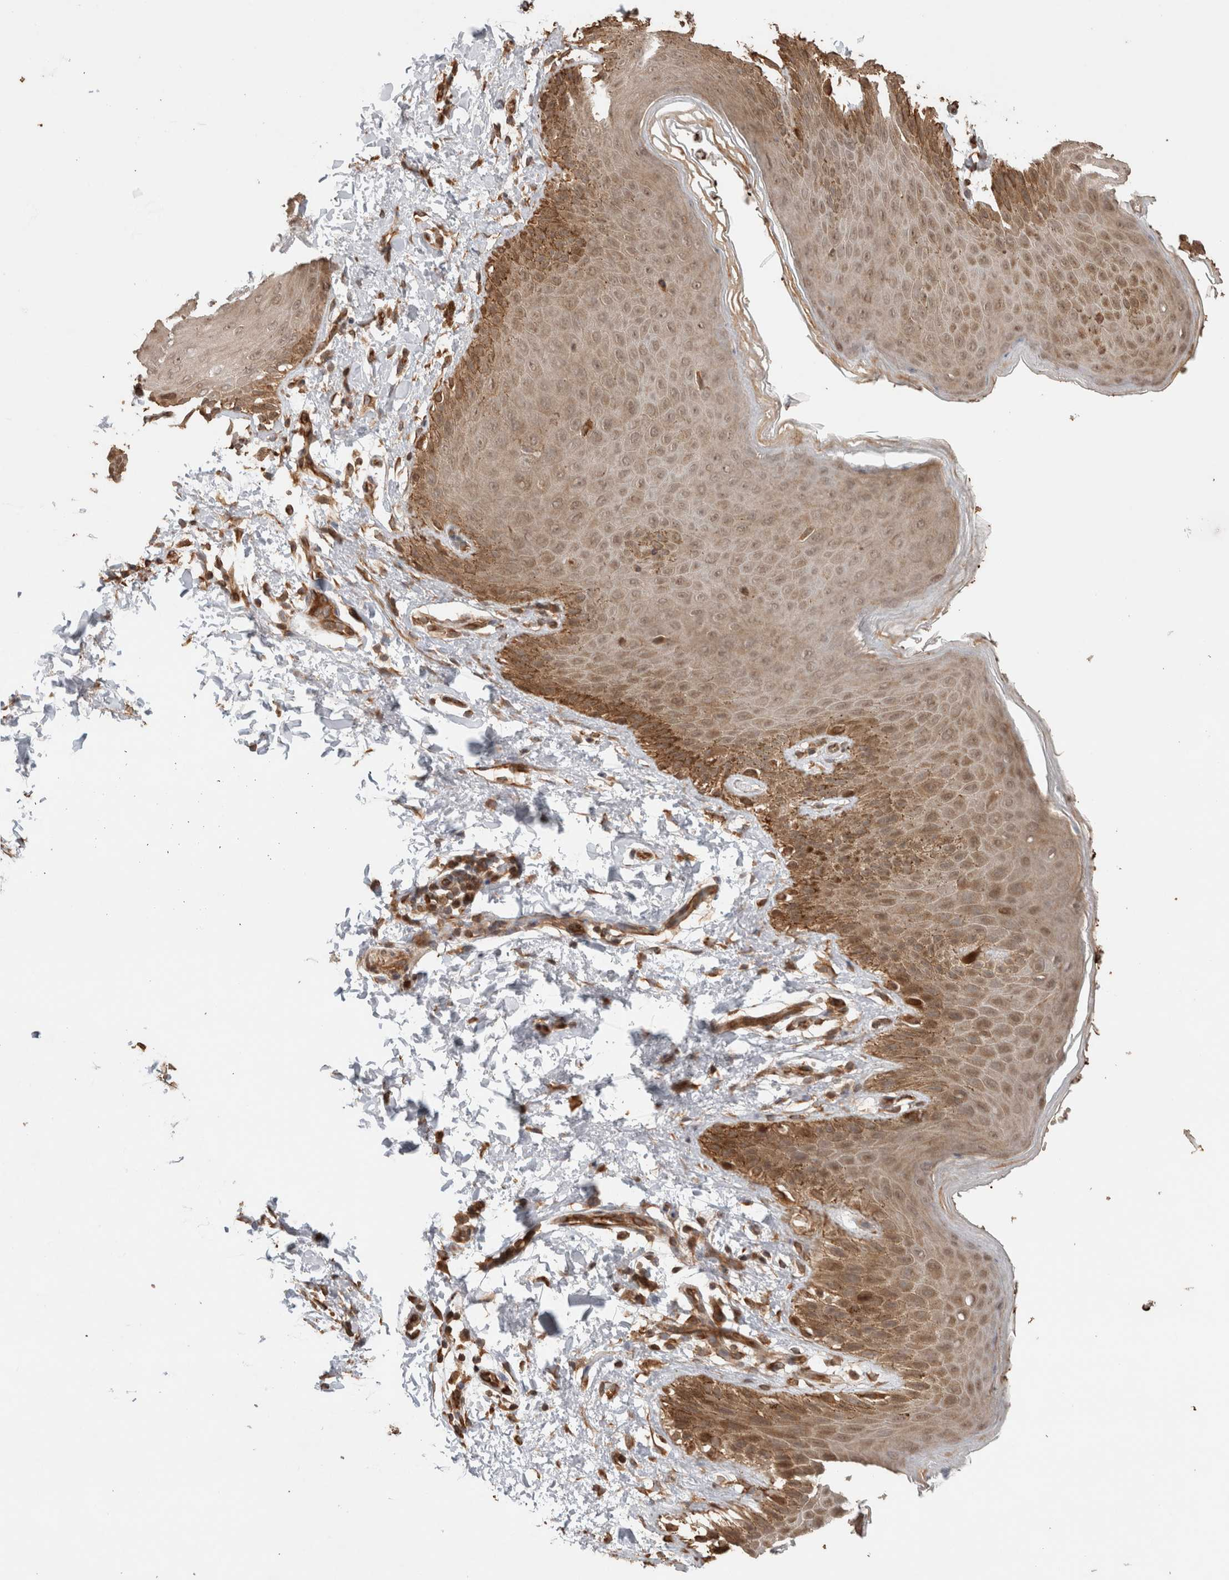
{"staining": {"intensity": "moderate", "quantity": ">75%", "location": "cytoplasmic/membranous"}, "tissue": "skin", "cell_type": "Epidermal cells", "image_type": "normal", "snomed": [{"axis": "morphology", "description": "Normal tissue, NOS"}, {"axis": "topography", "description": "Anal"}, {"axis": "topography", "description": "Peripheral nerve tissue"}], "caption": "Immunohistochemistry (IHC) photomicrograph of benign skin: skin stained using immunohistochemistry (IHC) exhibits medium levels of moderate protein expression localized specifically in the cytoplasmic/membranous of epidermal cells, appearing as a cytoplasmic/membranous brown color.", "gene": "OTUD6B", "patient": {"sex": "male", "age": 44}}